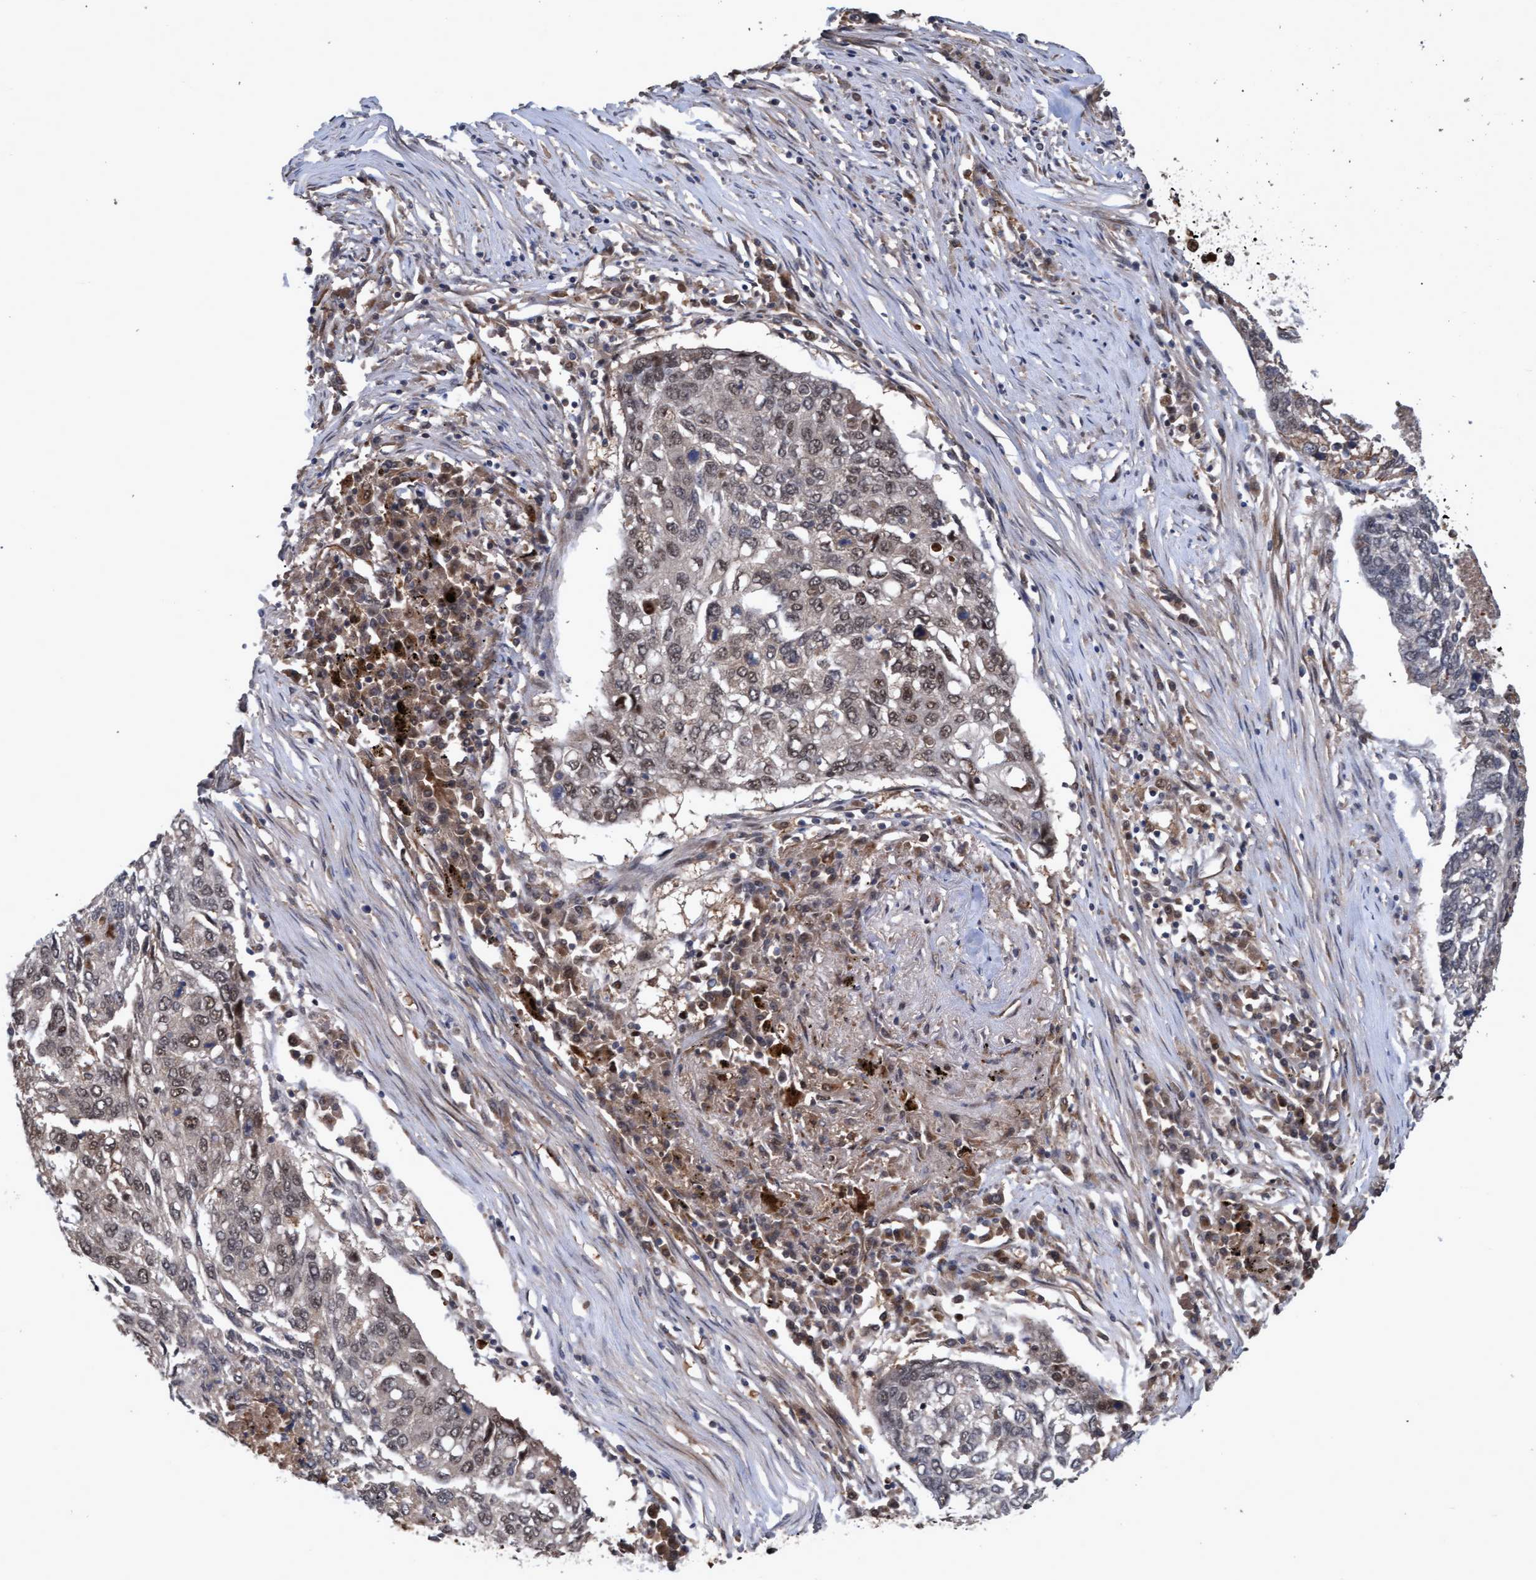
{"staining": {"intensity": "weak", "quantity": "25%-75%", "location": "nuclear"}, "tissue": "lung cancer", "cell_type": "Tumor cells", "image_type": "cancer", "snomed": [{"axis": "morphology", "description": "Squamous cell carcinoma, NOS"}, {"axis": "topography", "description": "Lung"}], "caption": "Tumor cells reveal weak nuclear positivity in approximately 25%-75% of cells in lung squamous cell carcinoma.", "gene": "PSMB6", "patient": {"sex": "female", "age": 63}}